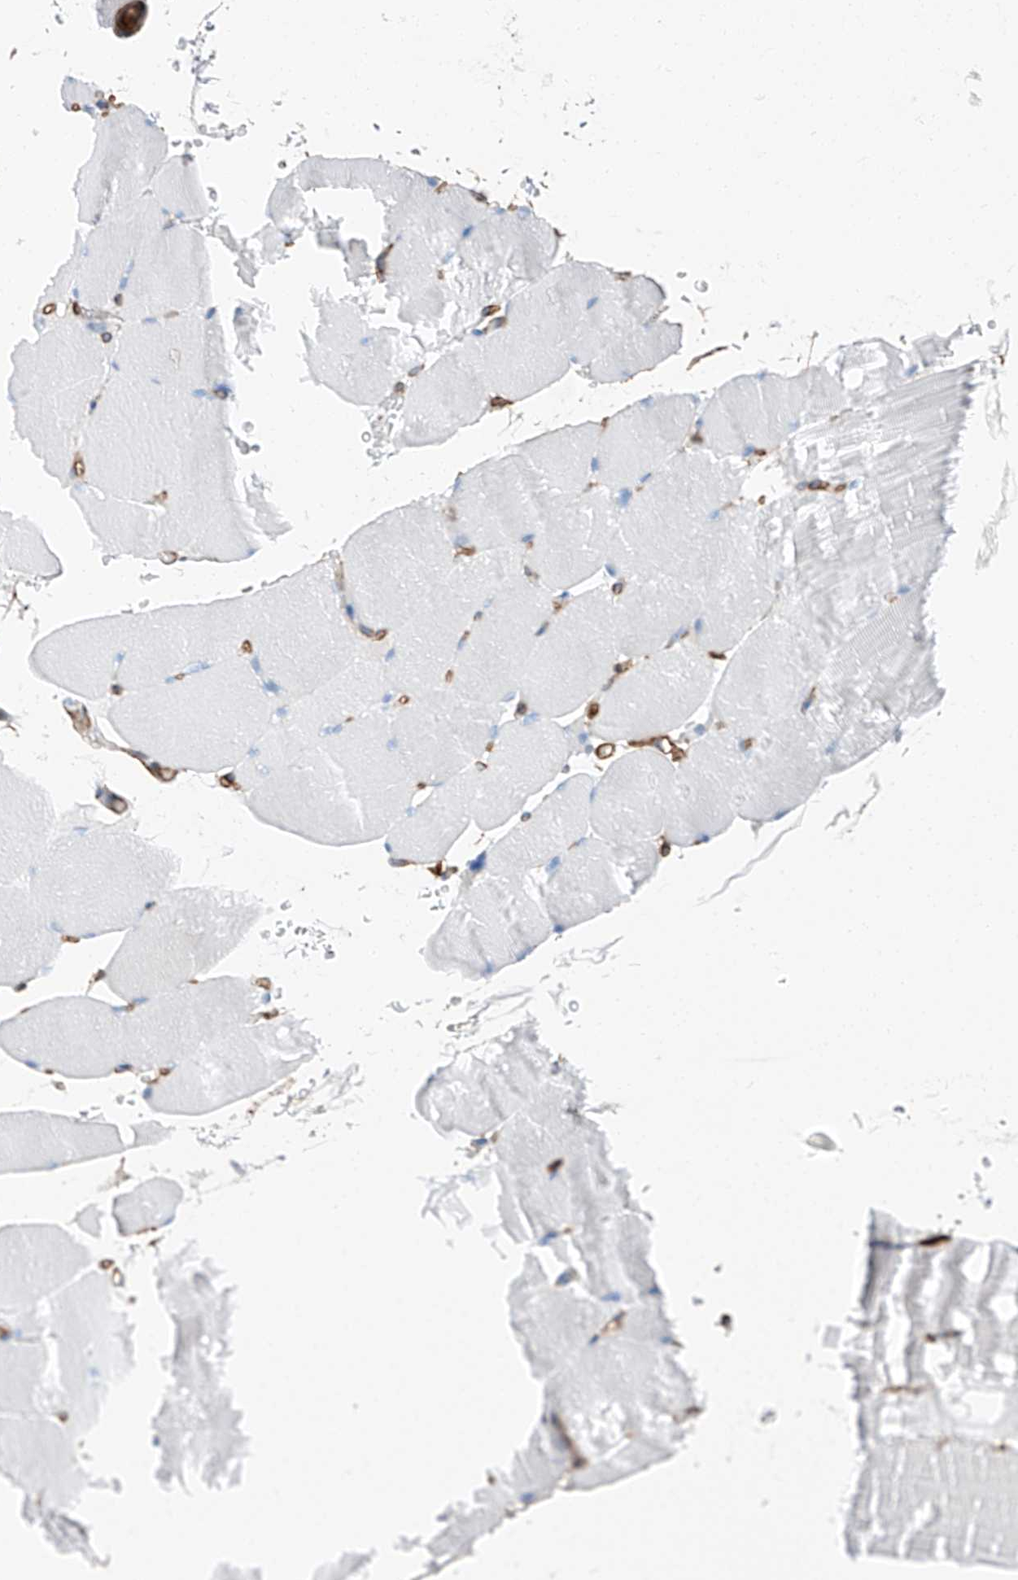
{"staining": {"intensity": "negative", "quantity": "none", "location": "none"}, "tissue": "skeletal muscle", "cell_type": "Myocytes", "image_type": "normal", "snomed": [{"axis": "morphology", "description": "Normal tissue, NOS"}, {"axis": "topography", "description": "Skeletal muscle"}, {"axis": "topography", "description": "Parathyroid gland"}], "caption": "High magnification brightfield microscopy of benign skeletal muscle stained with DAB (3,3'-diaminobenzidine) (brown) and counterstained with hematoxylin (blue): myocytes show no significant staining. Brightfield microscopy of immunohistochemistry stained with DAB (3,3'-diaminobenzidine) (brown) and hematoxylin (blue), captured at high magnification.", "gene": "ZNF804A", "patient": {"sex": "female", "age": 37}}